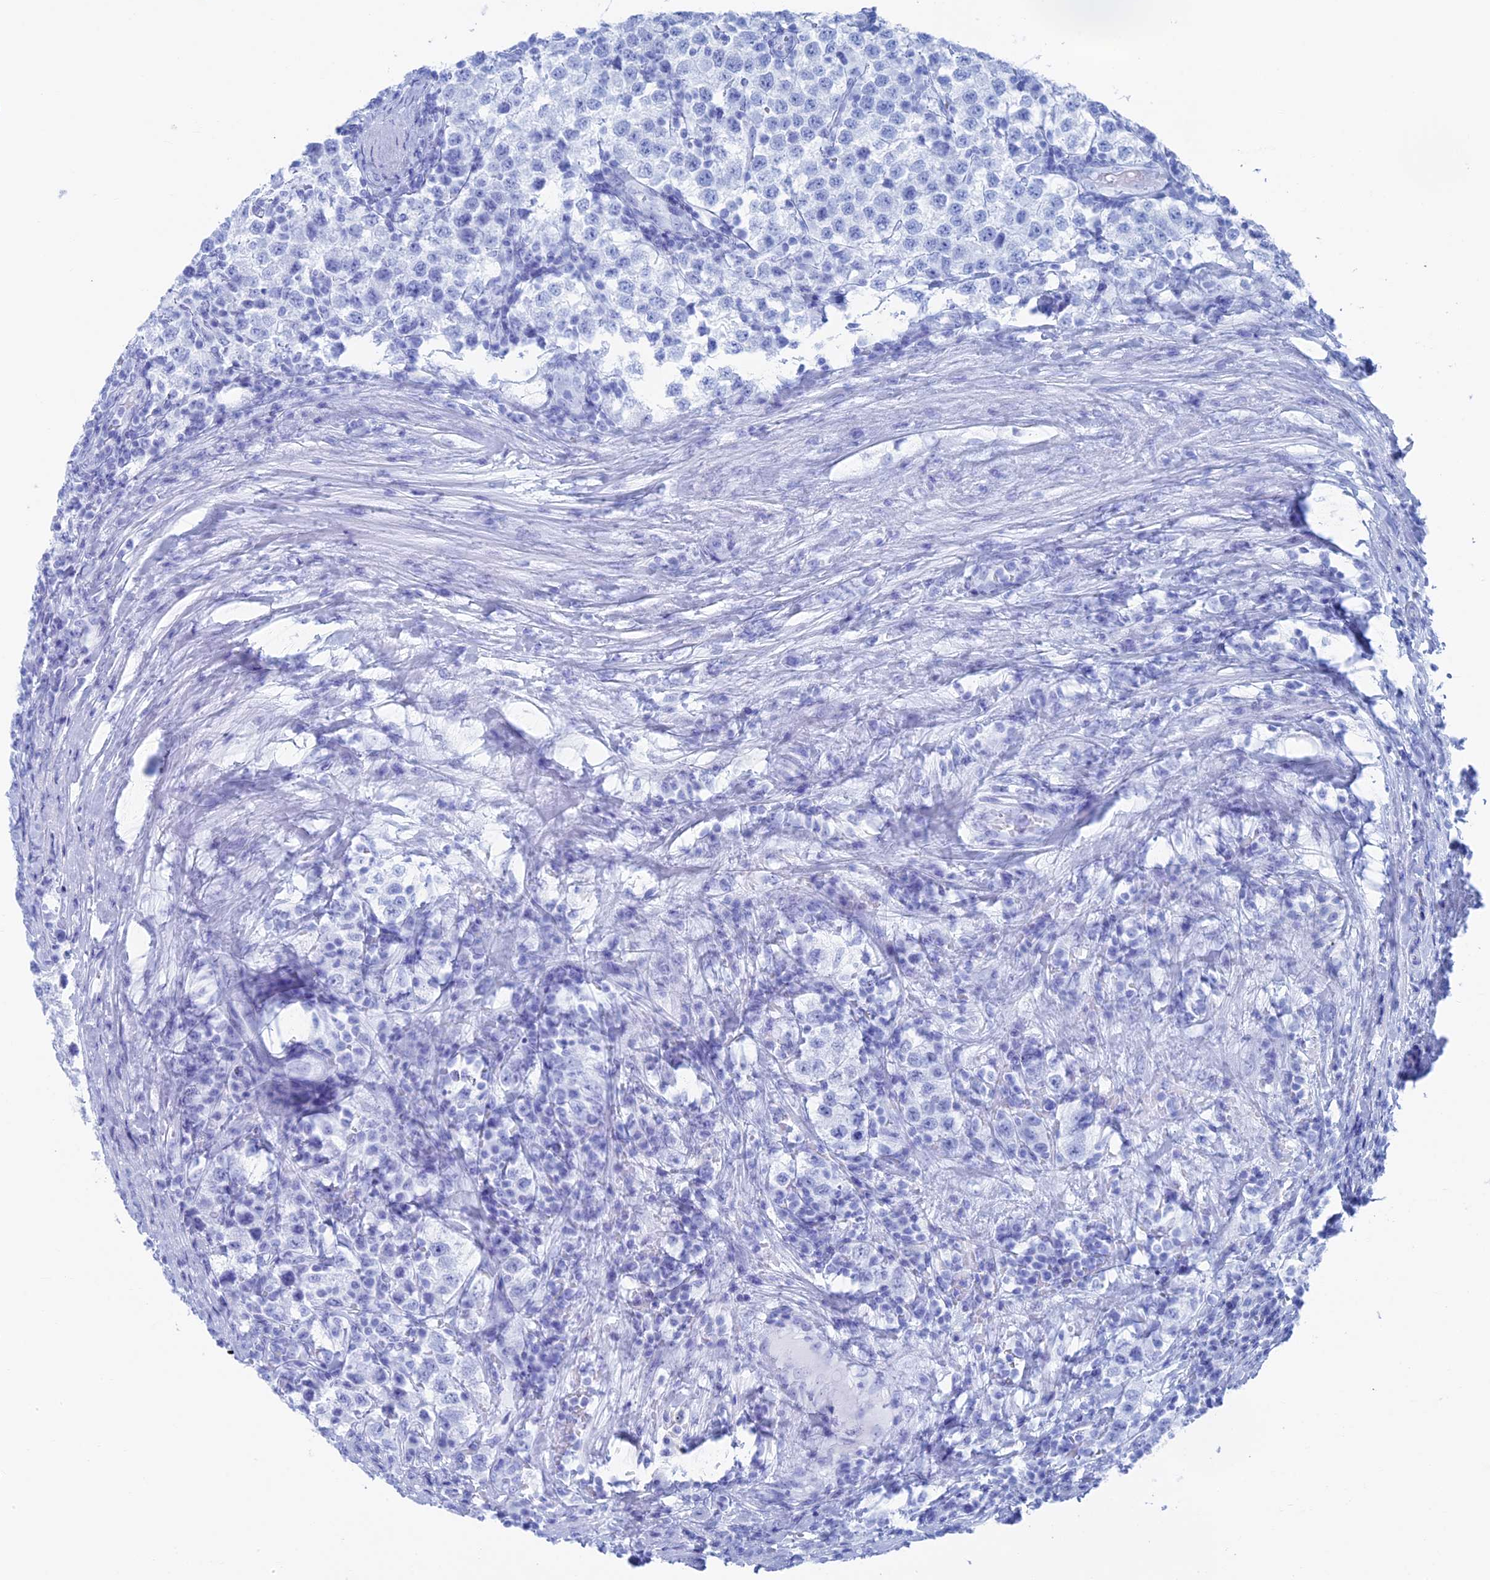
{"staining": {"intensity": "negative", "quantity": "none", "location": "none"}, "tissue": "testis cancer", "cell_type": "Tumor cells", "image_type": "cancer", "snomed": [{"axis": "morphology", "description": "Seminoma, NOS"}, {"axis": "topography", "description": "Testis"}], "caption": "Immunohistochemistry image of neoplastic tissue: testis cancer stained with DAB shows no significant protein expression in tumor cells.", "gene": "TBC1D30", "patient": {"sex": "male", "age": 34}}